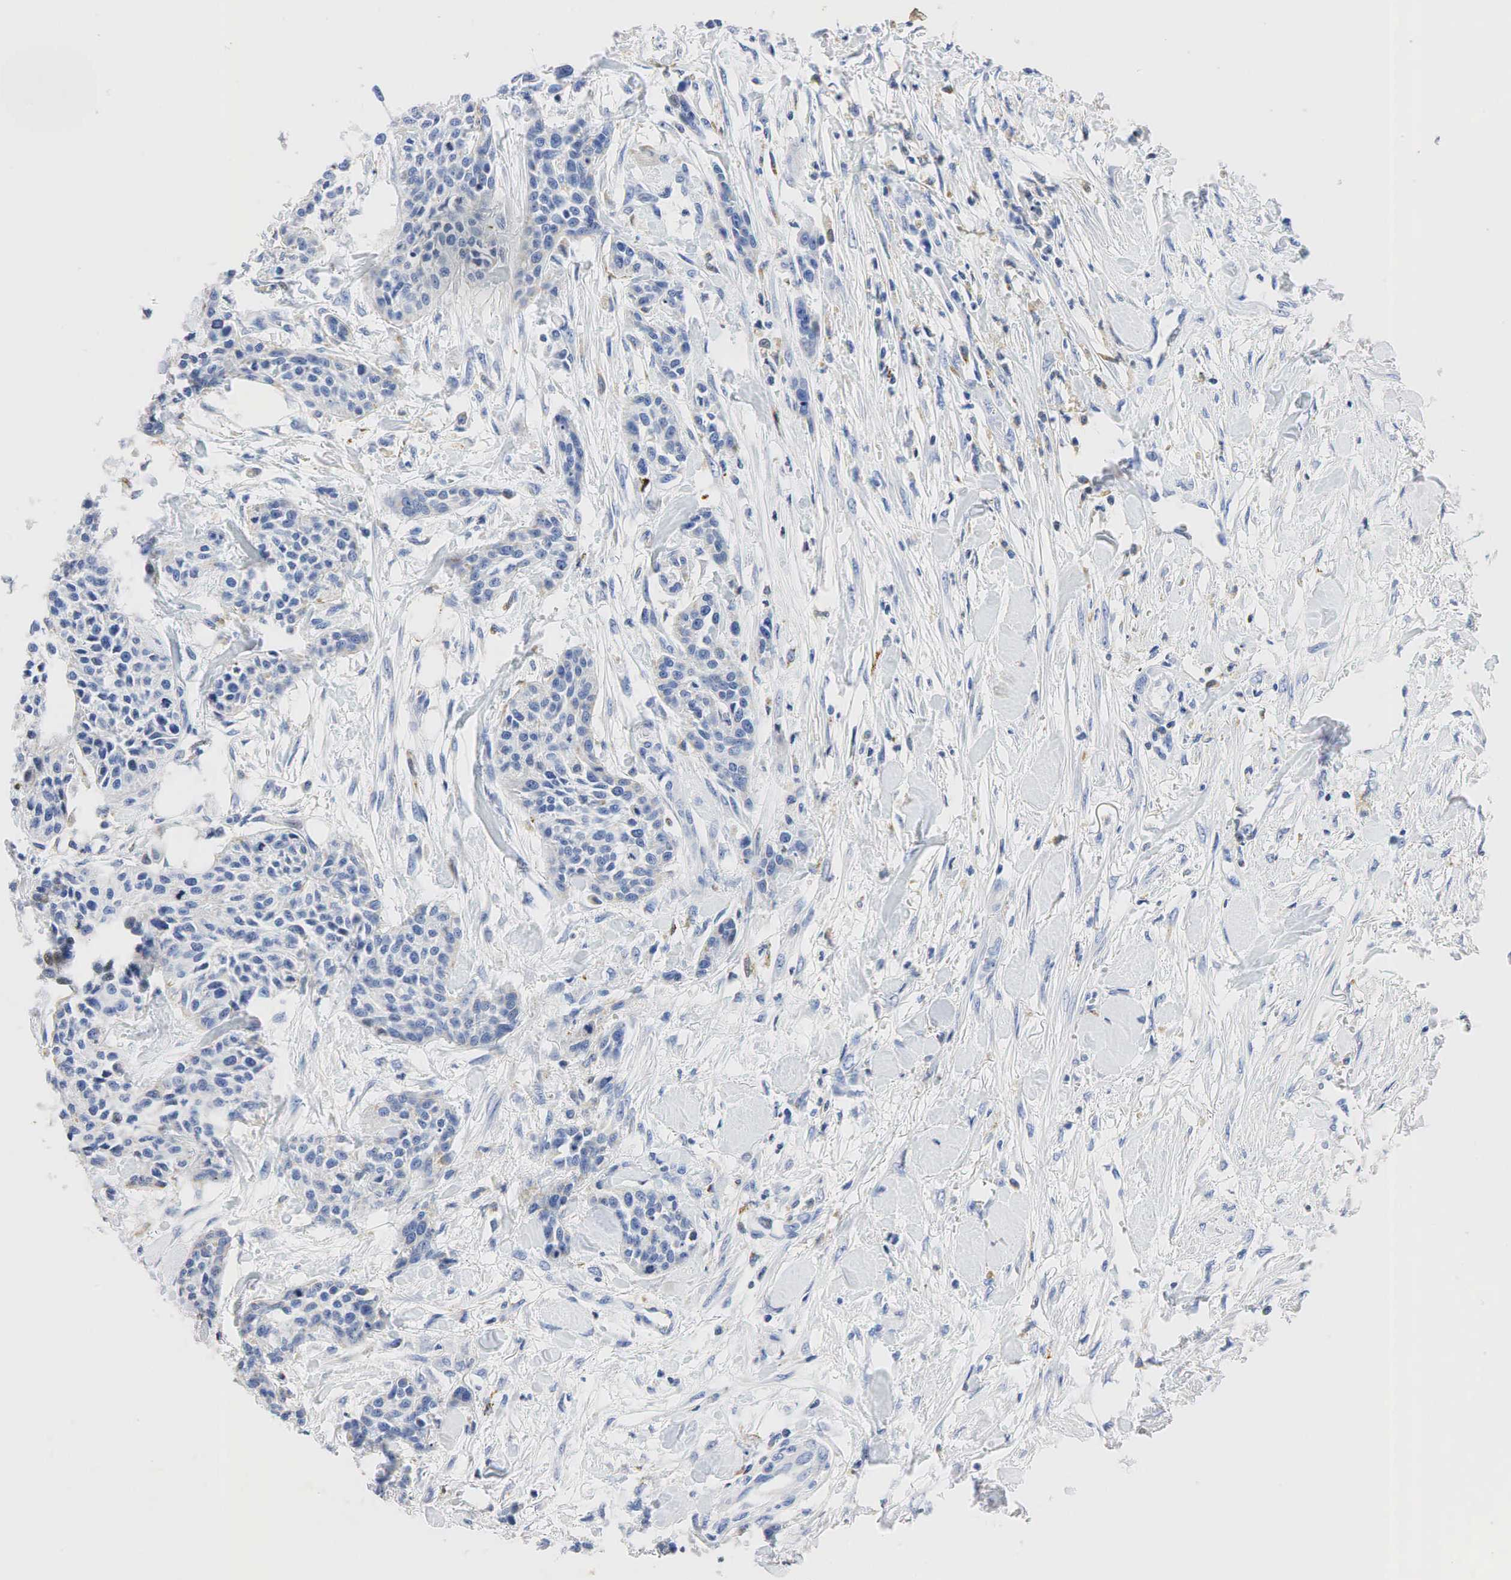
{"staining": {"intensity": "weak", "quantity": "<25%", "location": "cytoplasmic/membranous"}, "tissue": "urothelial cancer", "cell_type": "Tumor cells", "image_type": "cancer", "snomed": [{"axis": "morphology", "description": "Urothelial carcinoma, High grade"}, {"axis": "topography", "description": "Urinary bladder"}], "caption": "High power microscopy histopathology image of an IHC histopathology image of urothelial cancer, revealing no significant positivity in tumor cells.", "gene": "SYP", "patient": {"sex": "male", "age": 56}}